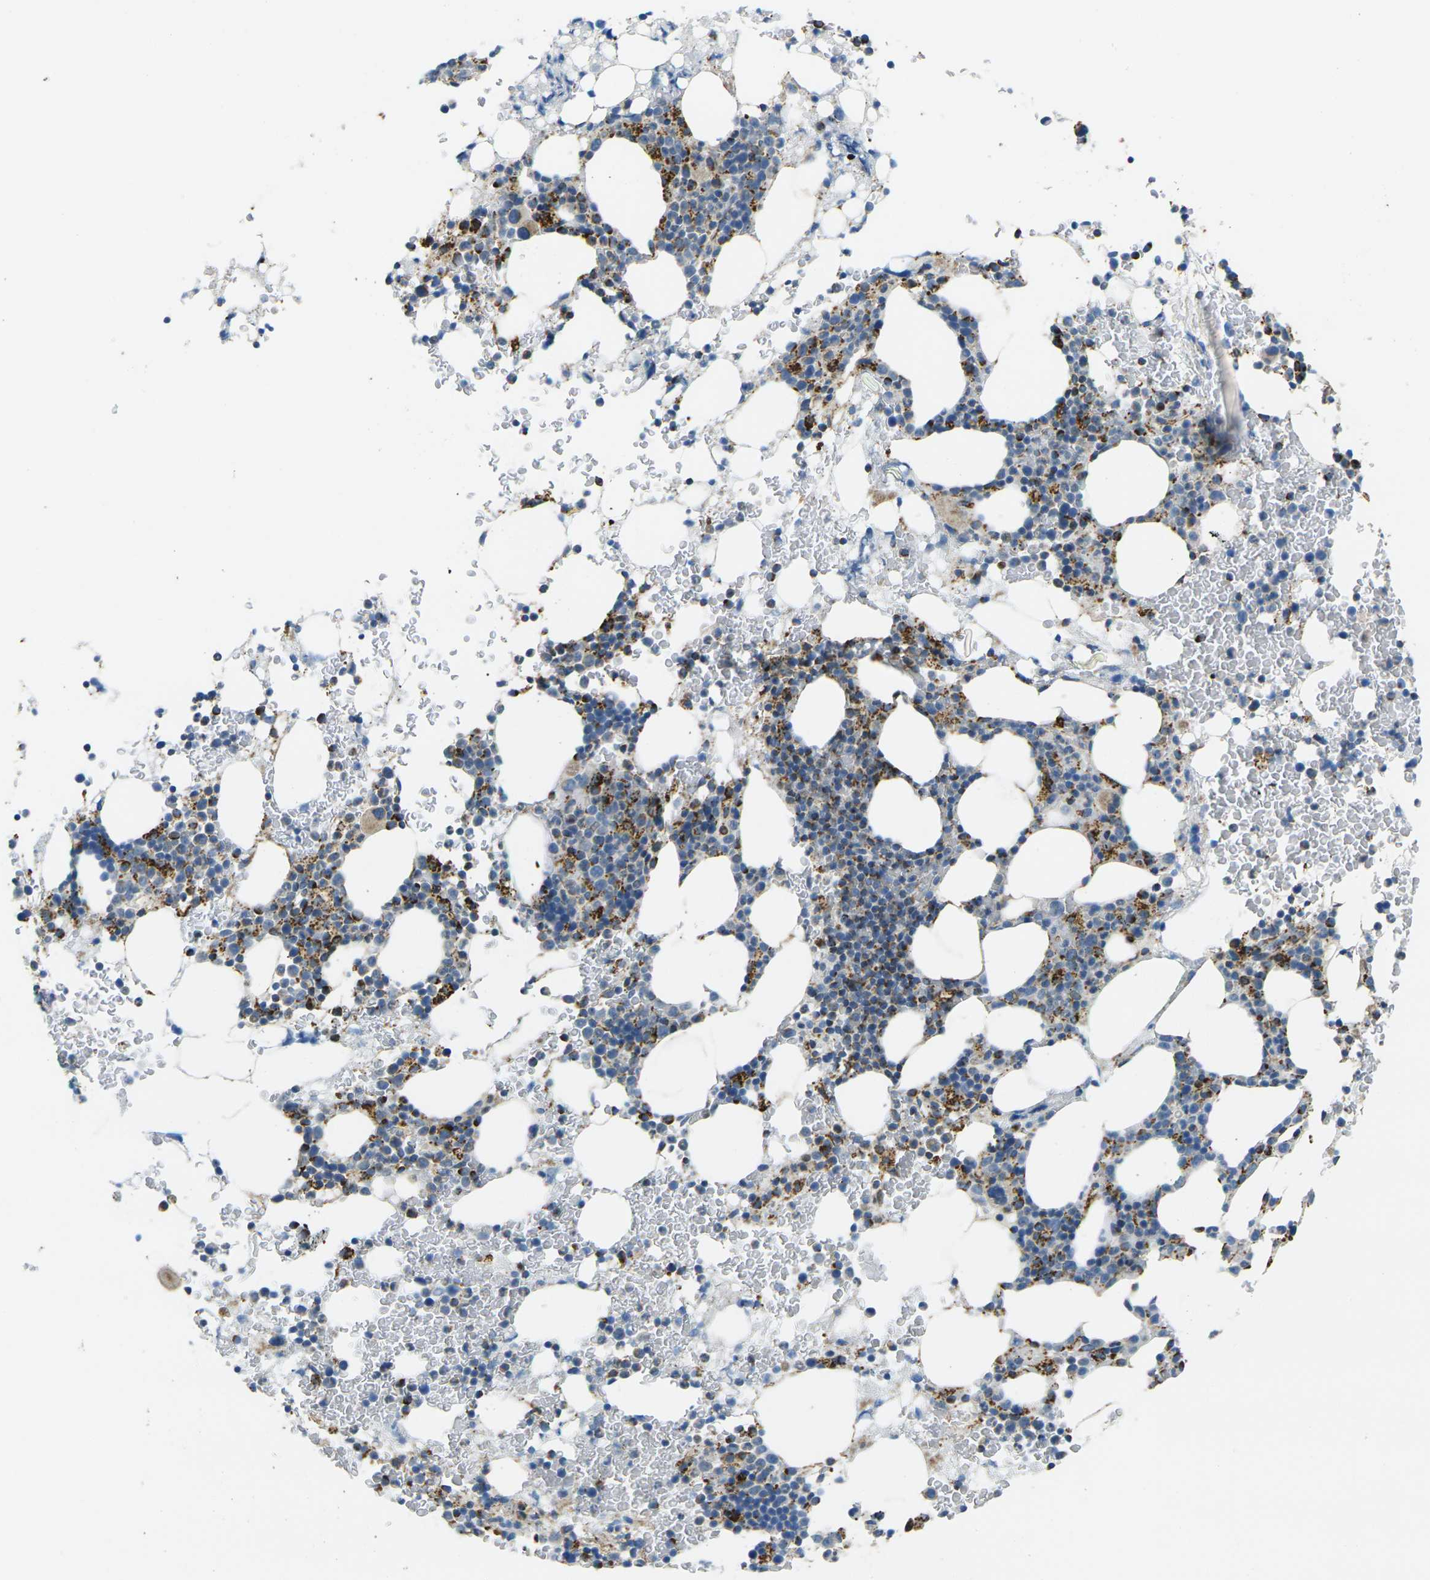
{"staining": {"intensity": "strong", "quantity": "<25%", "location": "cytoplasmic/membranous"}, "tissue": "bone marrow", "cell_type": "Hematopoietic cells", "image_type": "normal", "snomed": [{"axis": "morphology", "description": "Normal tissue, NOS"}, {"axis": "morphology", "description": "Inflammation, NOS"}, {"axis": "topography", "description": "Bone marrow"}], "caption": "Hematopoietic cells display strong cytoplasmic/membranous expression in approximately <25% of cells in normal bone marrow.", "gene": "CYB5R1", "patient": {"sex": "female", "age": 84}}